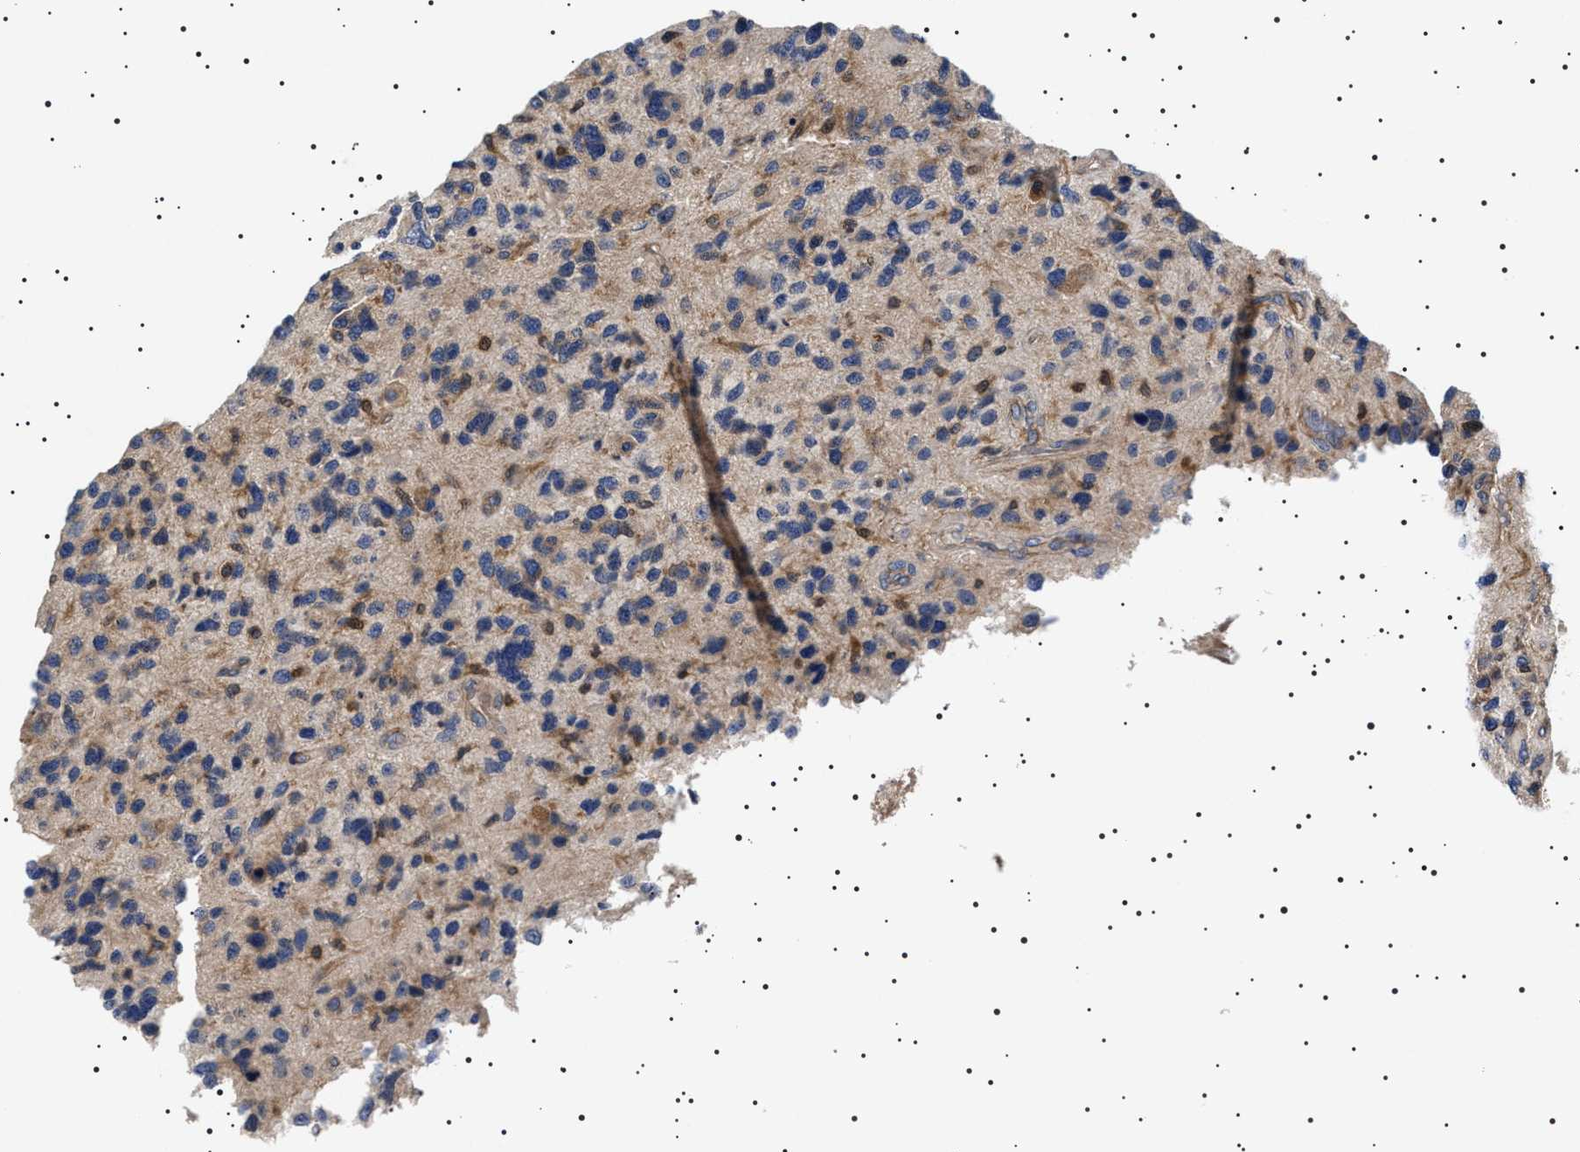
{"staining": {"intensity": "weak", "quantity": "<25%", "location": "cytoplasmic/membranous"}, "tissue": "glioma", "cell_type": "Tumor cells", "image_type": "cancer", "snomed": [{"axis": "morphology", "description": "Glioma, malignant, High grade"}, {"axis": "topography", "description": "Brain"}], "caption": "An image of human glioma is negative for staining in tumor cells.", "gene": "SLC4A7", "patient": {"sex": "female", "age": 58}}